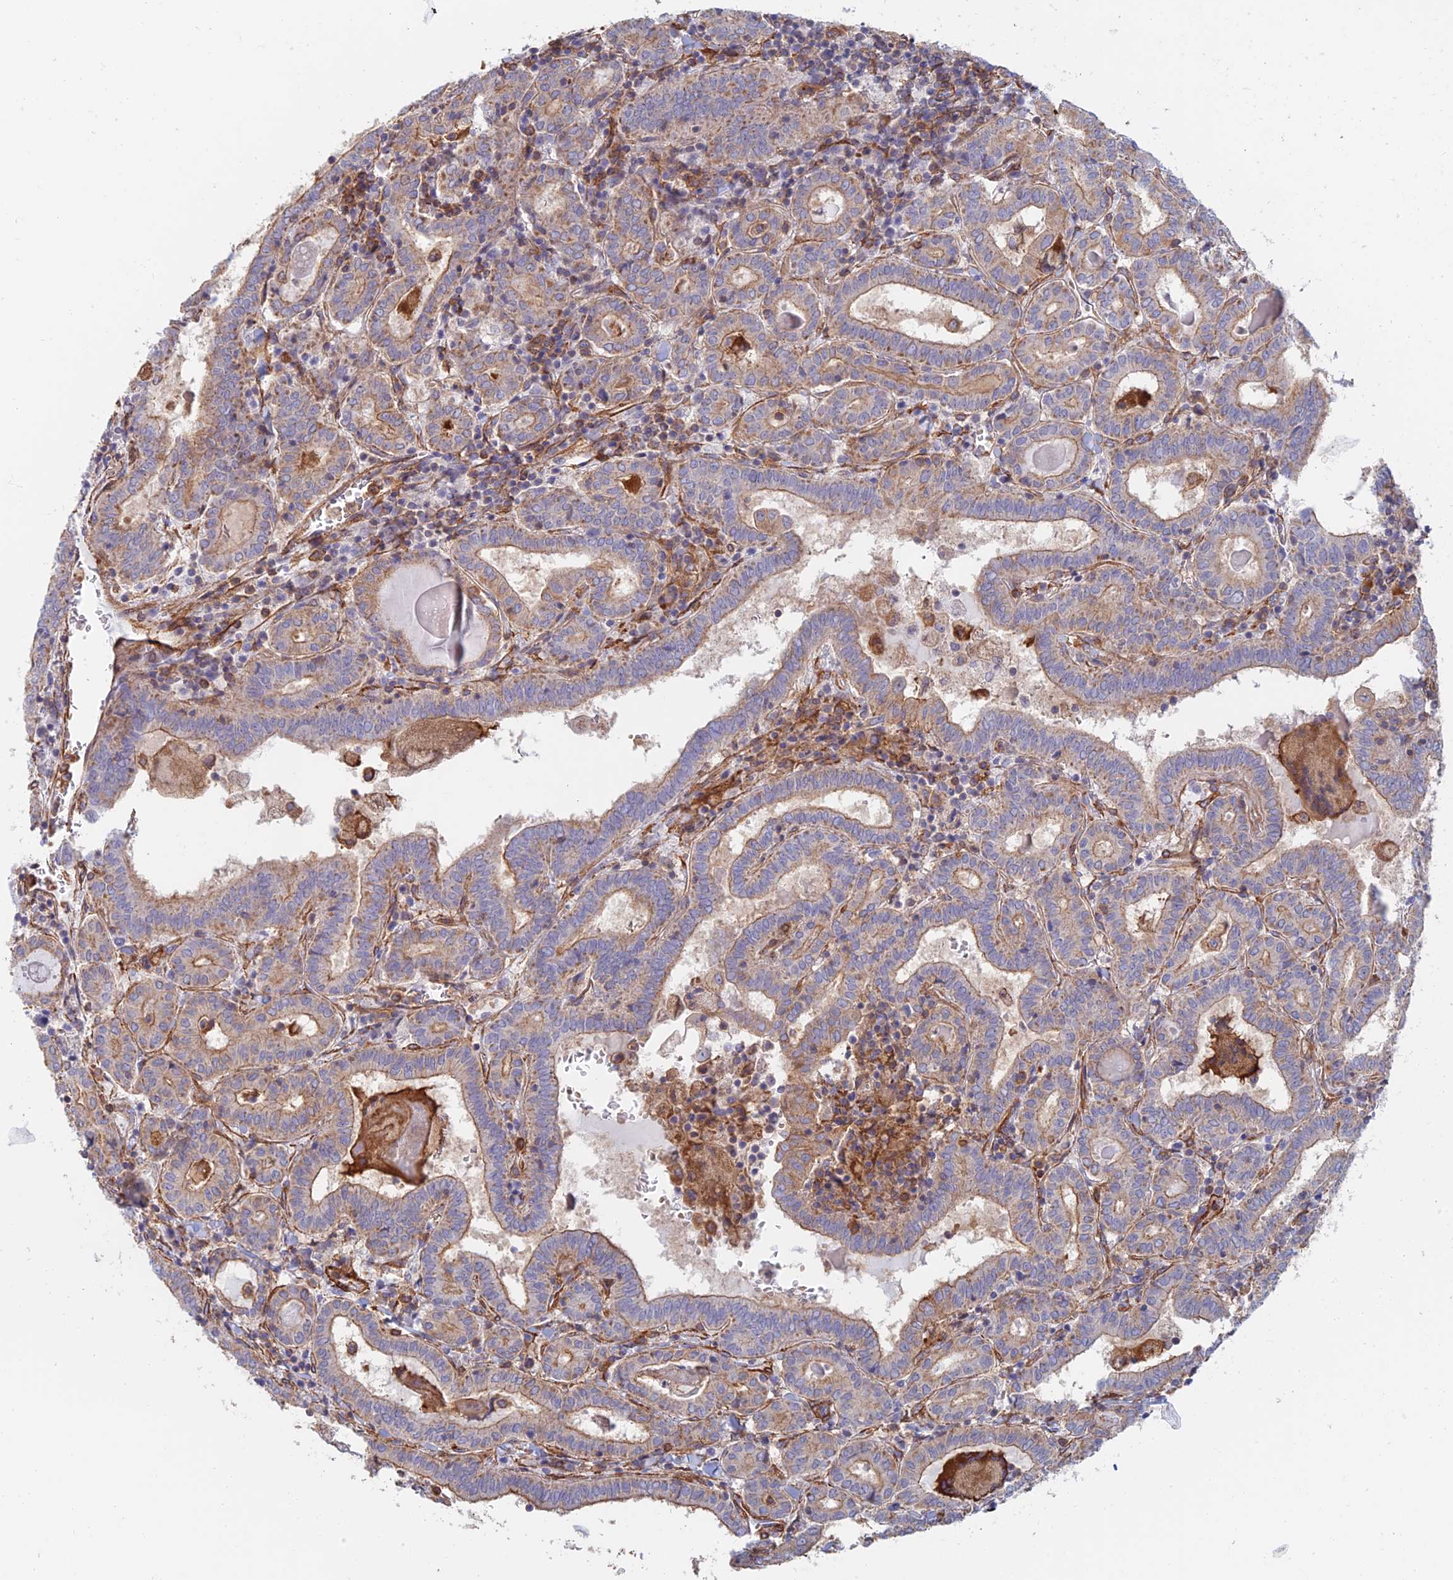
{"staining": {"intensity": "moderate", "quantity": ">75%", "location": "cytoplasmic/membranous"}, "tissue": "thyroid cancer", "cell_type": "Tumor cells", "image_type": "cancer", "snomed": [{"axis": "morphology", "description": "Papillary adenocarcinoma, NOS"}, {"axis": "topography", "description": "Thyroid gland"}], "caption": "An IHC histopathology image of tumor tissue is shown. Protein staining in brown shows moderate cytoplasmic/membranous positivity in thyroid papillary adenocarcinoma within tumor cells.", "gene": "PAK4", "patient": {"sex": "female", "age": 72}}